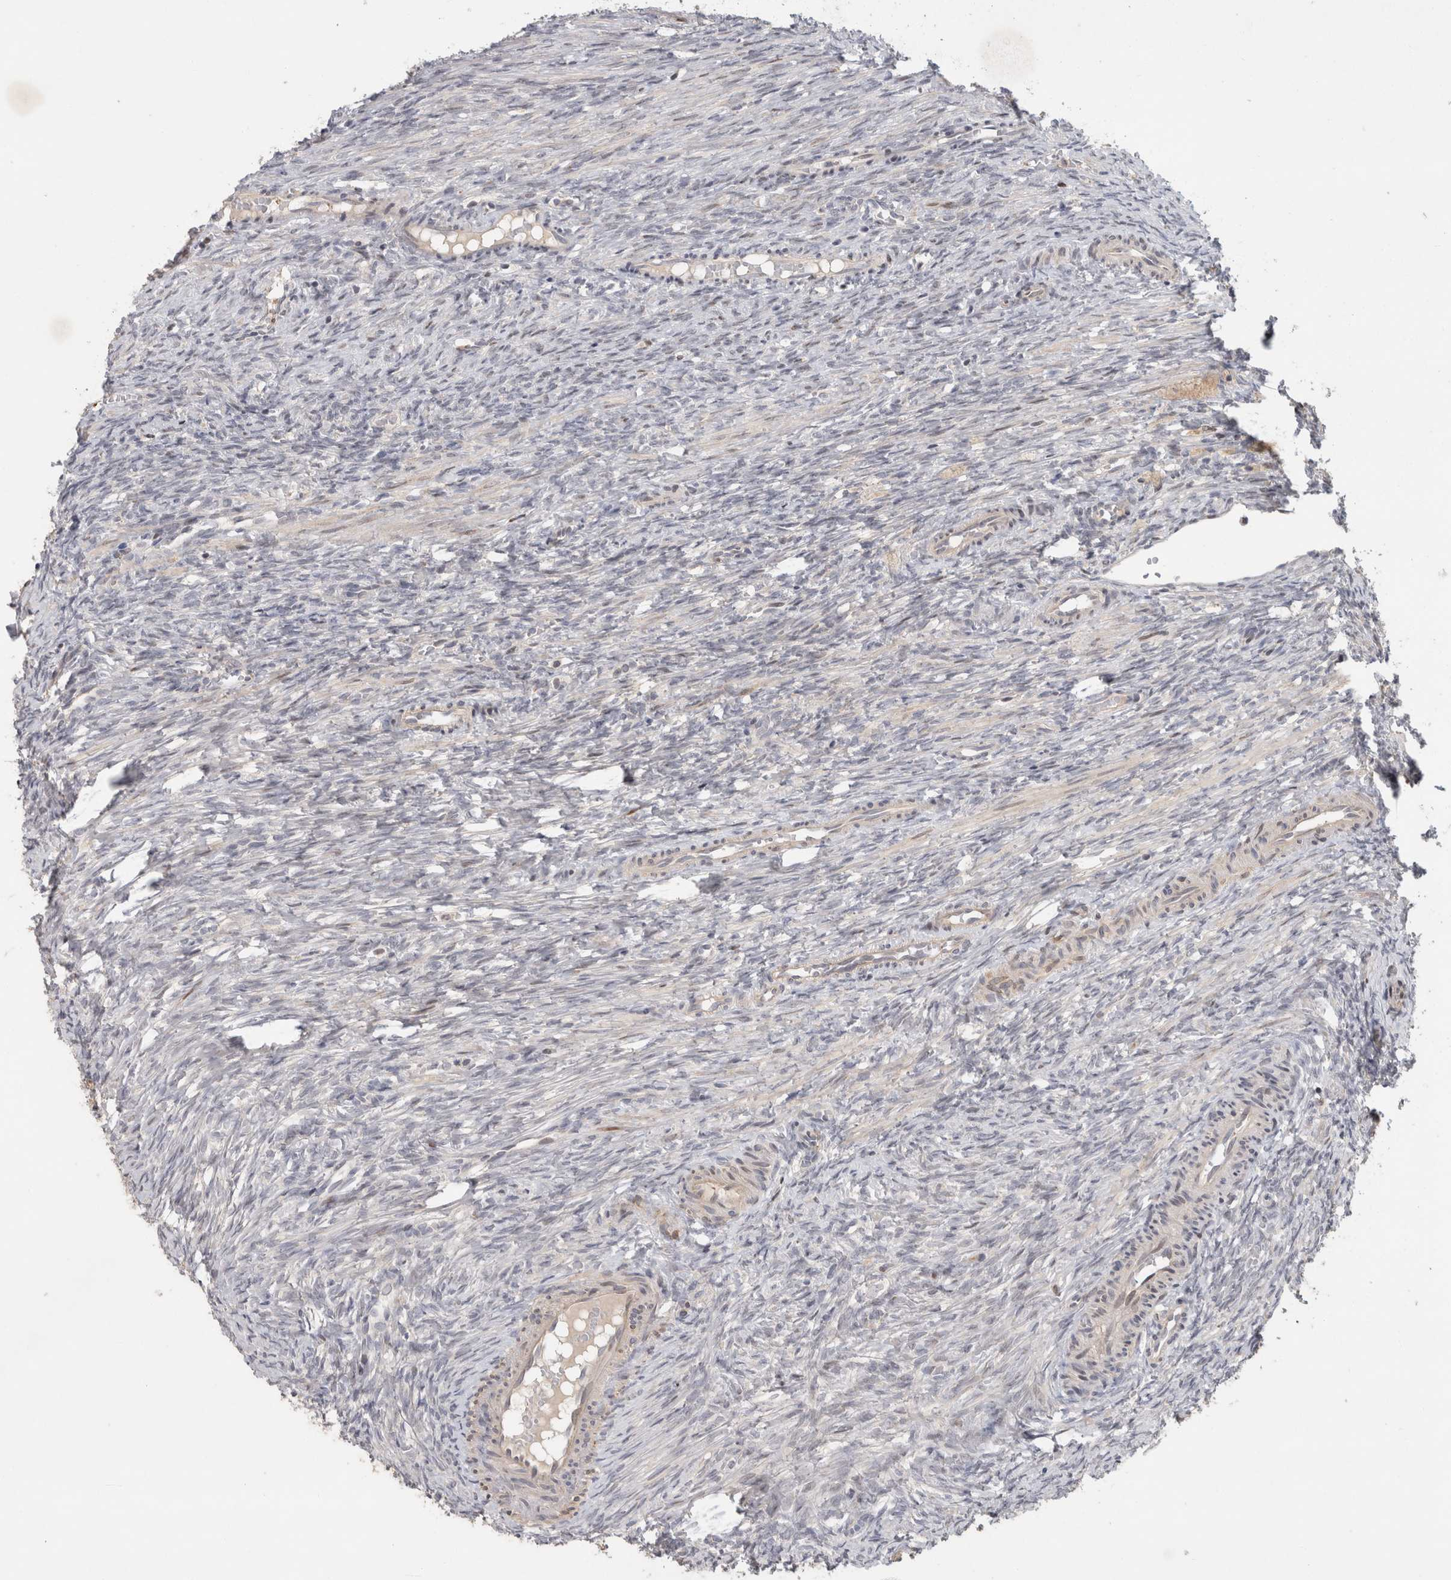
{"staining": {"intensity": "moderate", "quantity": "<25%", "location": "nuclear"}, "tissue": "ovary", "cell_type": "Ovarian stroma cells", "image_type": "normal", "snomed": [{"axis": "morphology", "description": "Normal tissue, NOS"}, {"axis": "topography", "description": "Ovary"}], "caption": "About <25% of ovarian stroma cells in unremarkable human ovary show moderate nuclear protein positivity as visualized by brown immunohistochemical staining.", "gene": "C8orf58", "patient": {"sex": "female", "age": 41}}